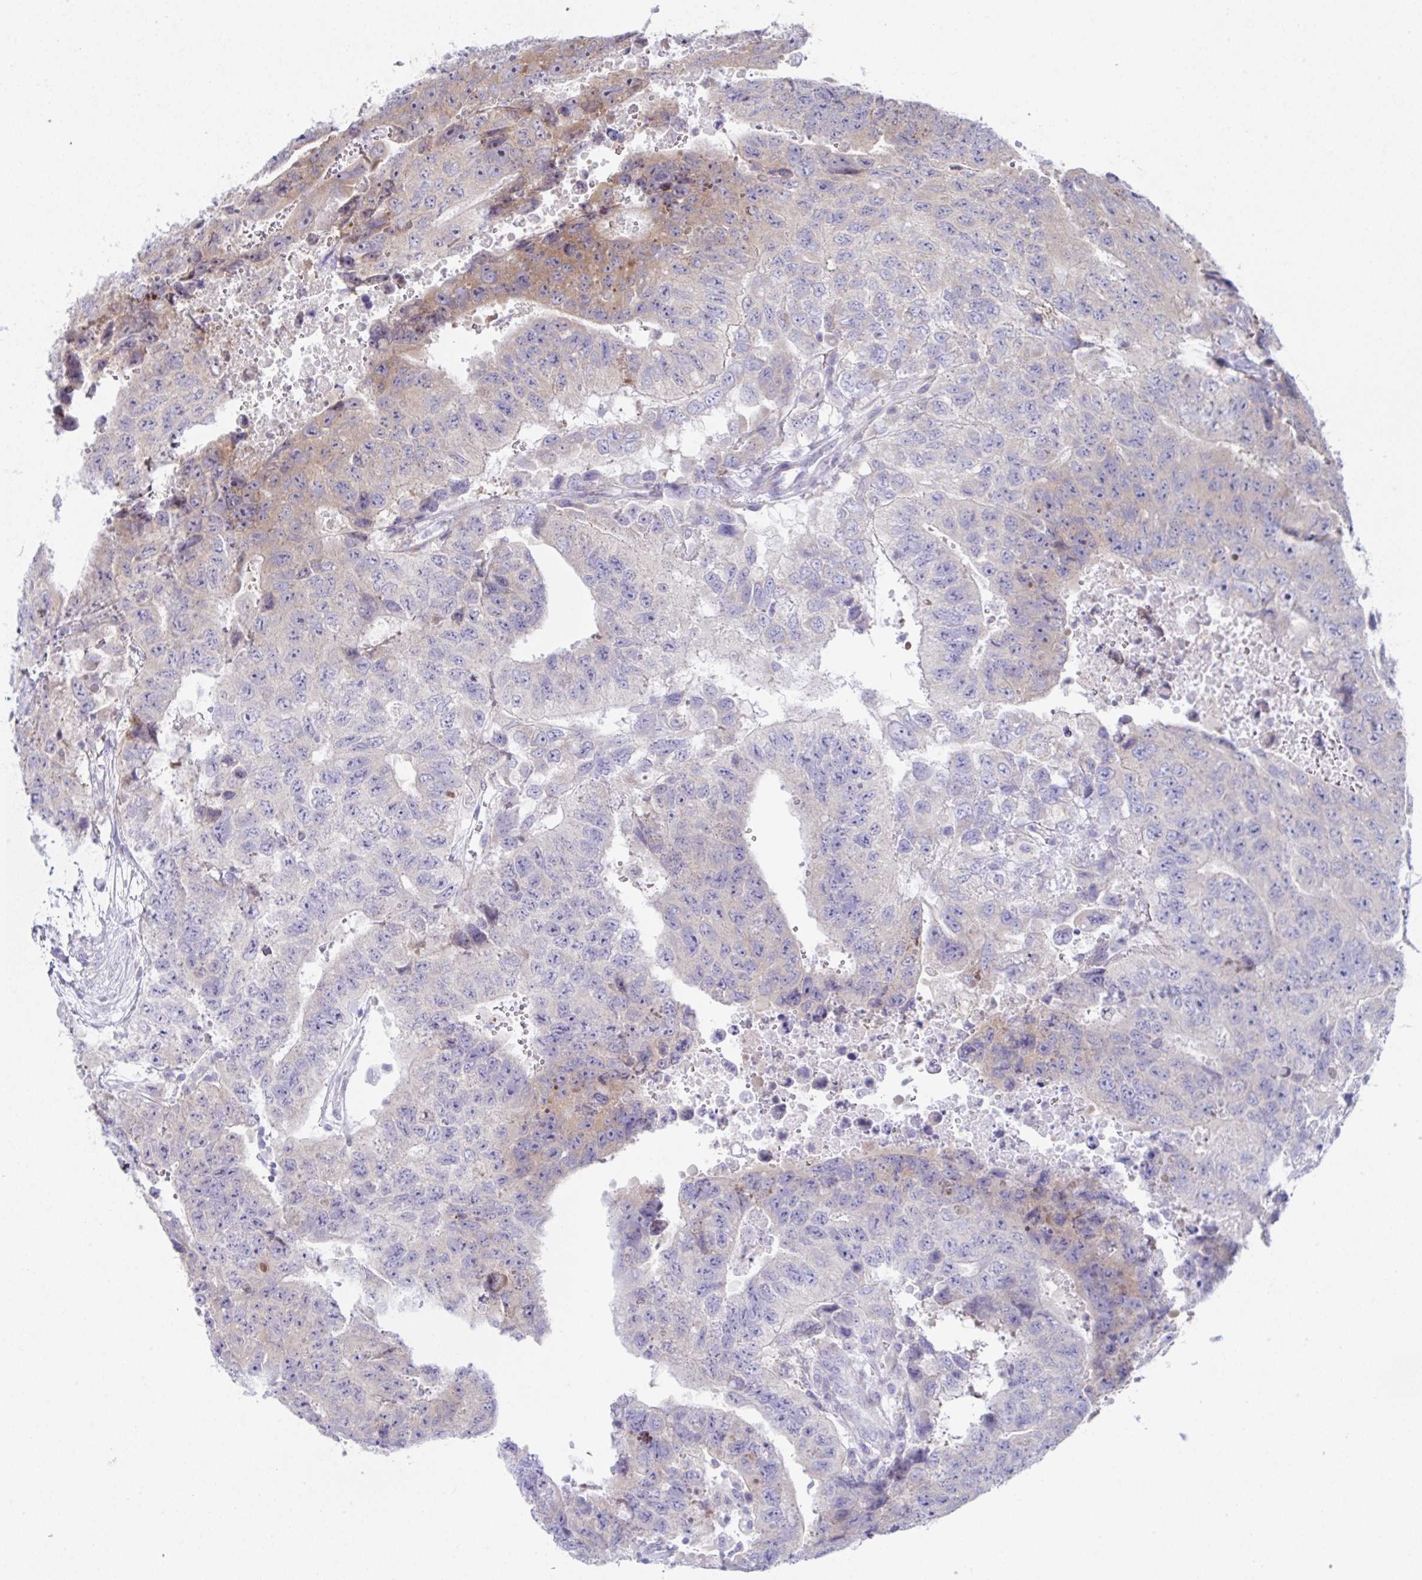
{"staining": {"intensity": "weak", "quantity": "25%-75%", "location": "cytoplasmic/membranous"}, "tissue": "testis cancer", "cell_type": "Tumor cells", "image_type": "cancer", "snomed": [{"axis": "morphology", "description": "Carcinoma, Embryonal, NOS"}, {"axis": "topography", "description": "Testis"}], "caption": "This is a histology image of immunohistochemistry (IHC) staining of testis cancer (embryonal carcinoma), which shows weak staining in the cytoplasmic/membranous of tumor cells.", "gene": "FAU", "patient": {"sex": "male", "age": 24}}